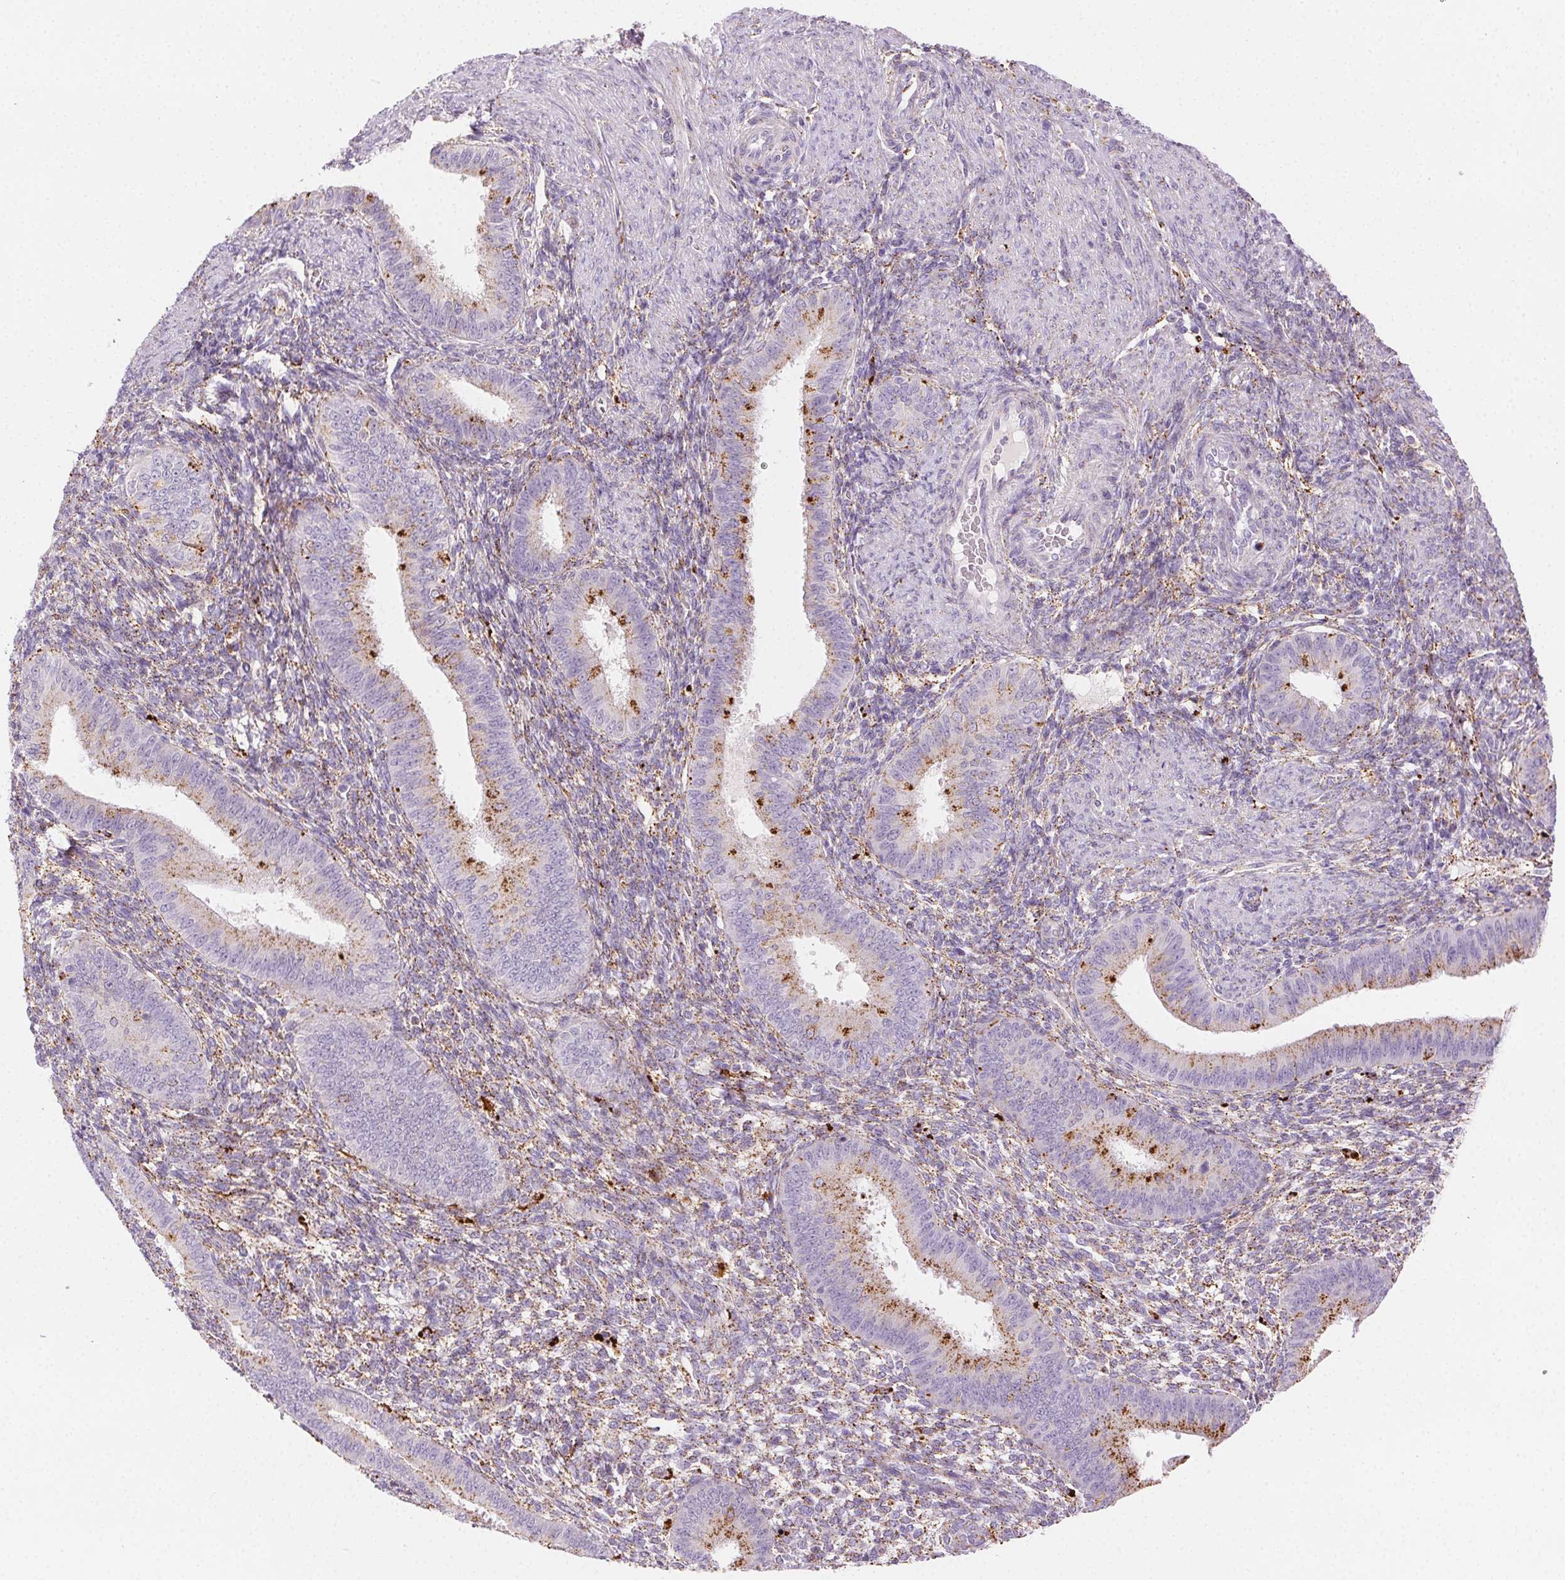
{"staining": {"intensity": "negative", "quantity": "none", "location": "none"}, "tissue": "endometrium", "cell_type": "Cells in endometrial stroma", "image_type": "normal", "snomed": [{"axis": "morphology", "description": "Normal tissue, NOS"}, {"axis": "topography", "description": "Endometrium"}], "caption": "The micrograph displays no staining of cells in endometrial stroma in unremarkable endometrium.", "gene": "SCPEP1", "patient": {"sex": "female", "age": 39}}